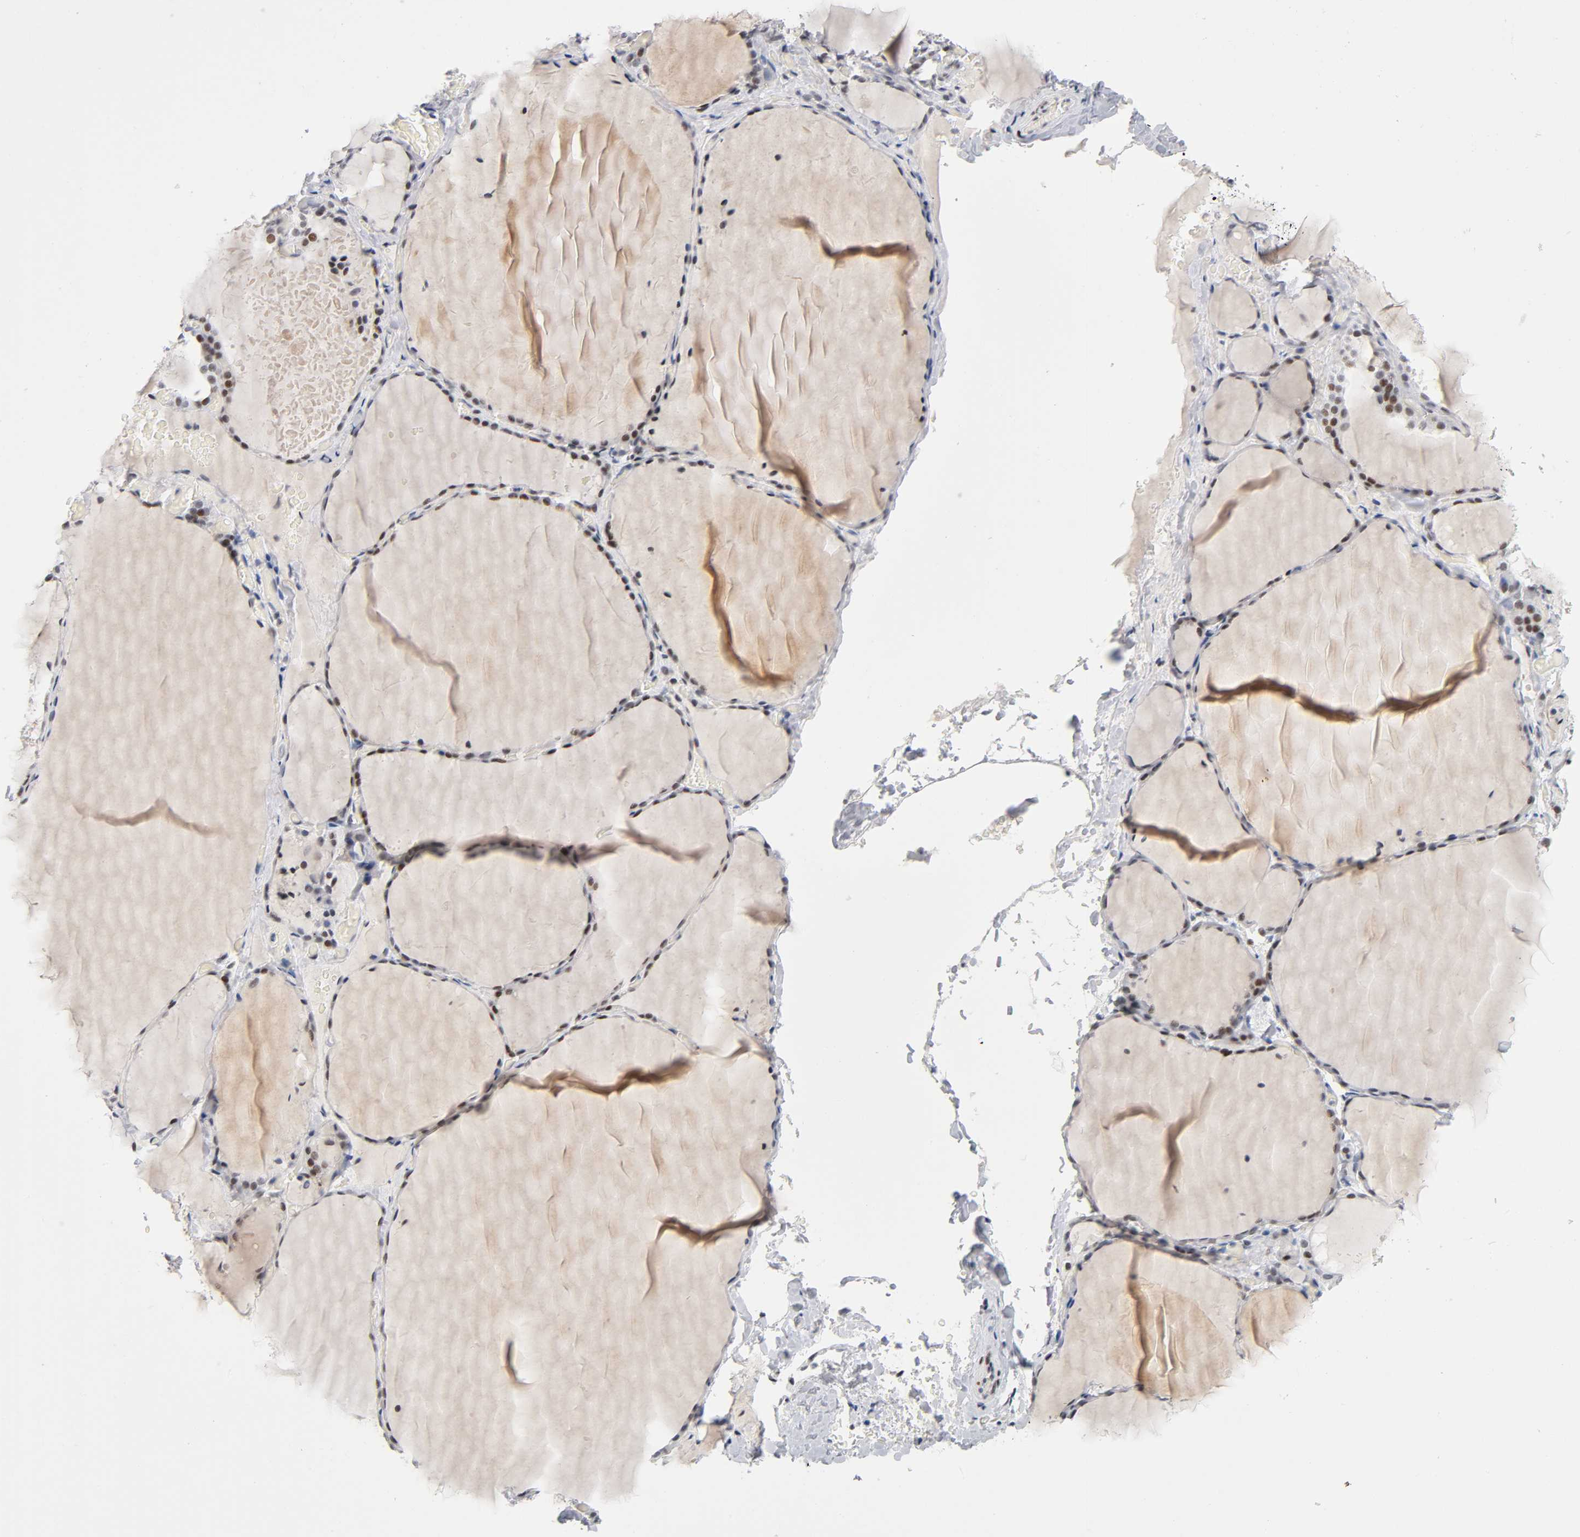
{"staining": {"intensity": "moderate", "quantity": ">75%", "location": "nuclear"}, "tissue": "thyroid gland", "cell_type": "Glandular cells", "image_type": "normal", "snomed": [{"axis": "morphology", "description": "Normal tissue, NOS"}, {"axis": "topography", "description": "Thyroid gland"}], "caption": "An IHC histopathology image of benign tissue is shown. Protein staining in brown labels moderate nuclear positivity in thyroid gland within glandular cells.", "gene": "SP3", "patient": {"sex": "female", "age": 22}}